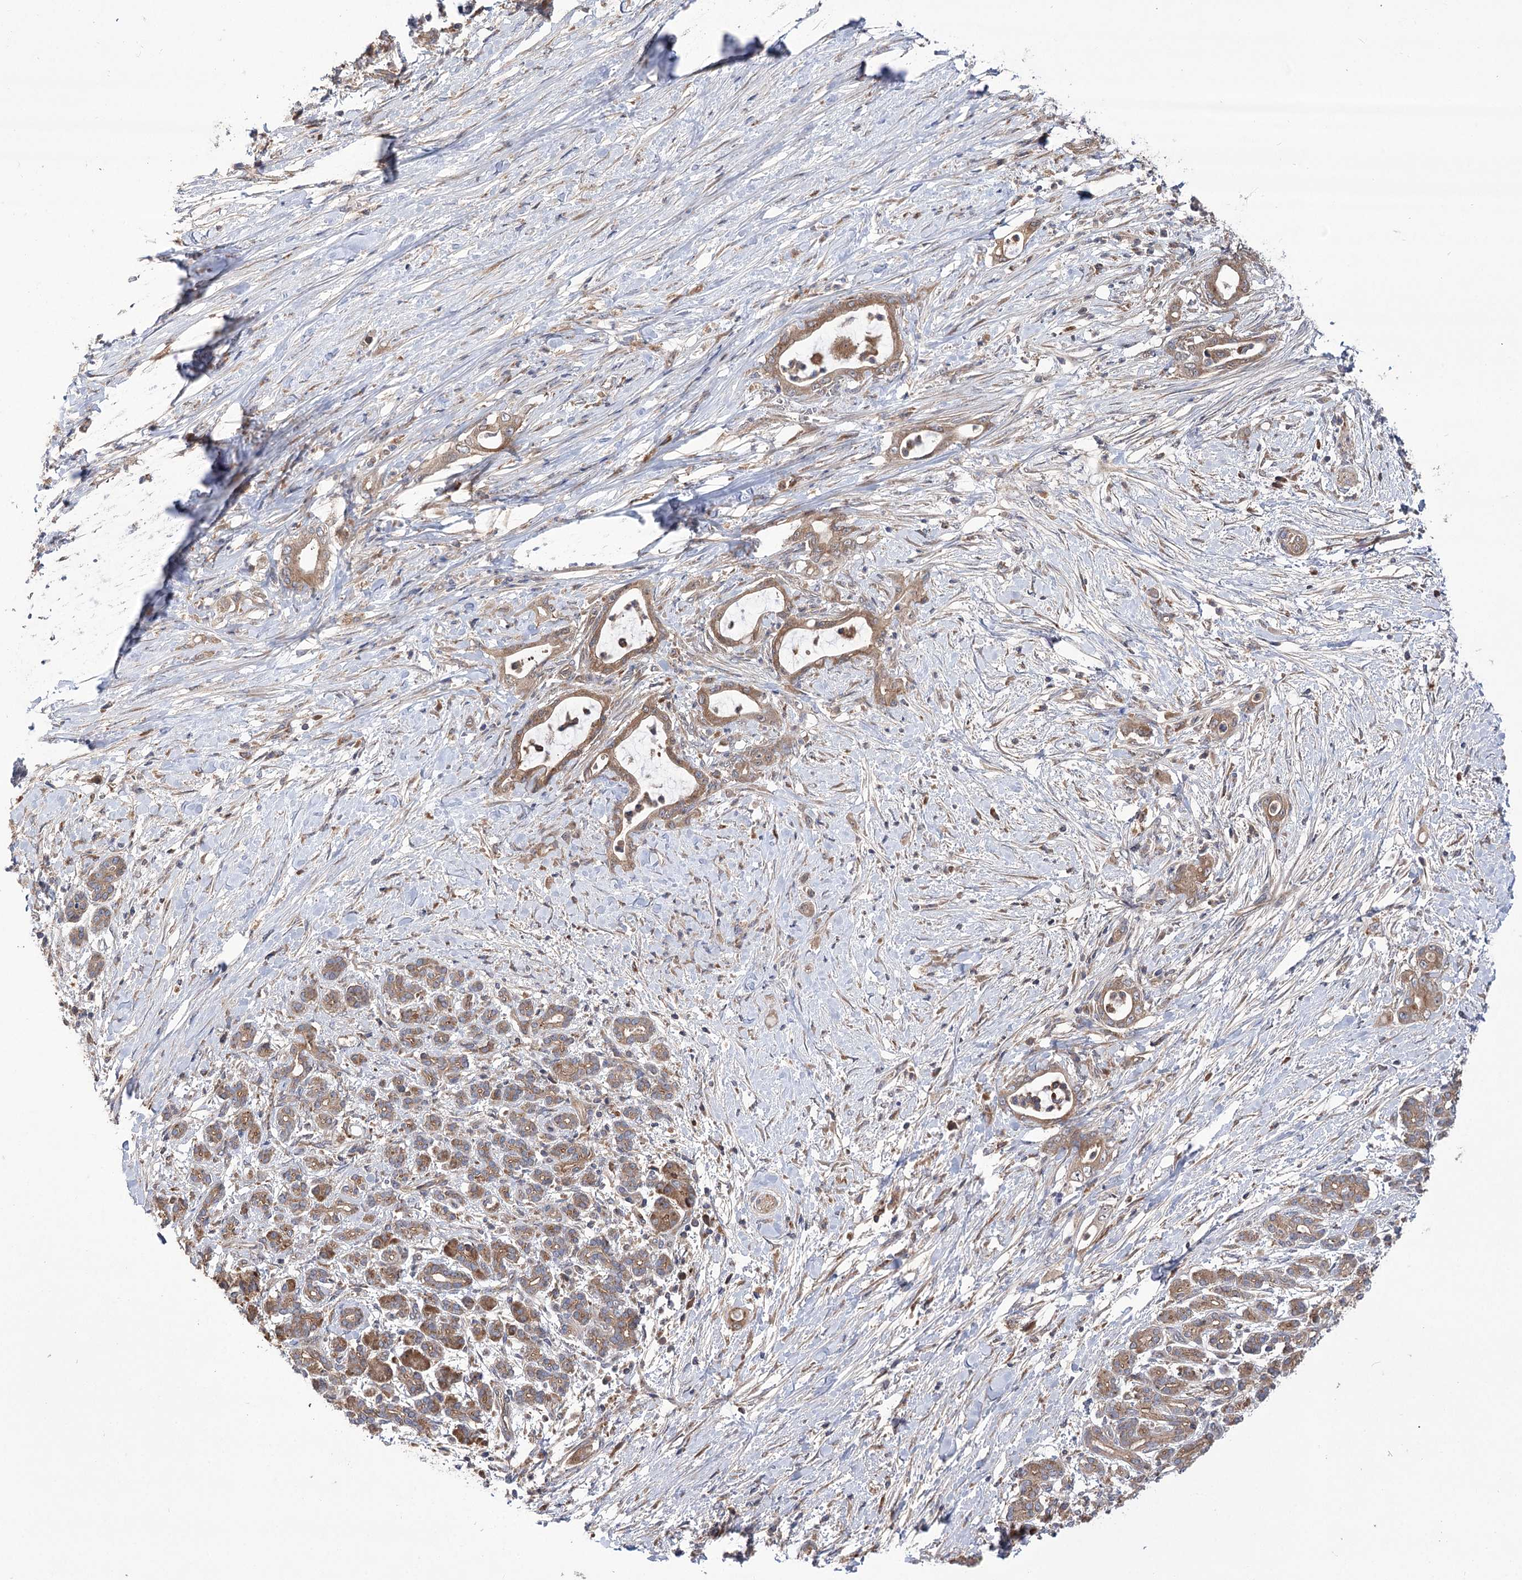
{"staining": {"intensity": "moderate", "quantity": ">75%", "location": "cytoplasmic/membranous"}, "tissue": "pancreatic cancer", "cell_type": "Tumor cells", "image_type": "cancer", "snomed": [{"axis": "morphology", "description": "Adenocarcinoma, NOS"}, {"axis": "topography", "description": "Pancreas"}], "caption": "Moderate cytoplasmic/membranous expression is present in about >75% of tumor cells in adenocarcinoma (pancreatic). Ihc stains the protein of interest in brown and the nuclei are stained blue.", "gene": "VPS37B", "patient": {"sex": "female", "age": 55}}